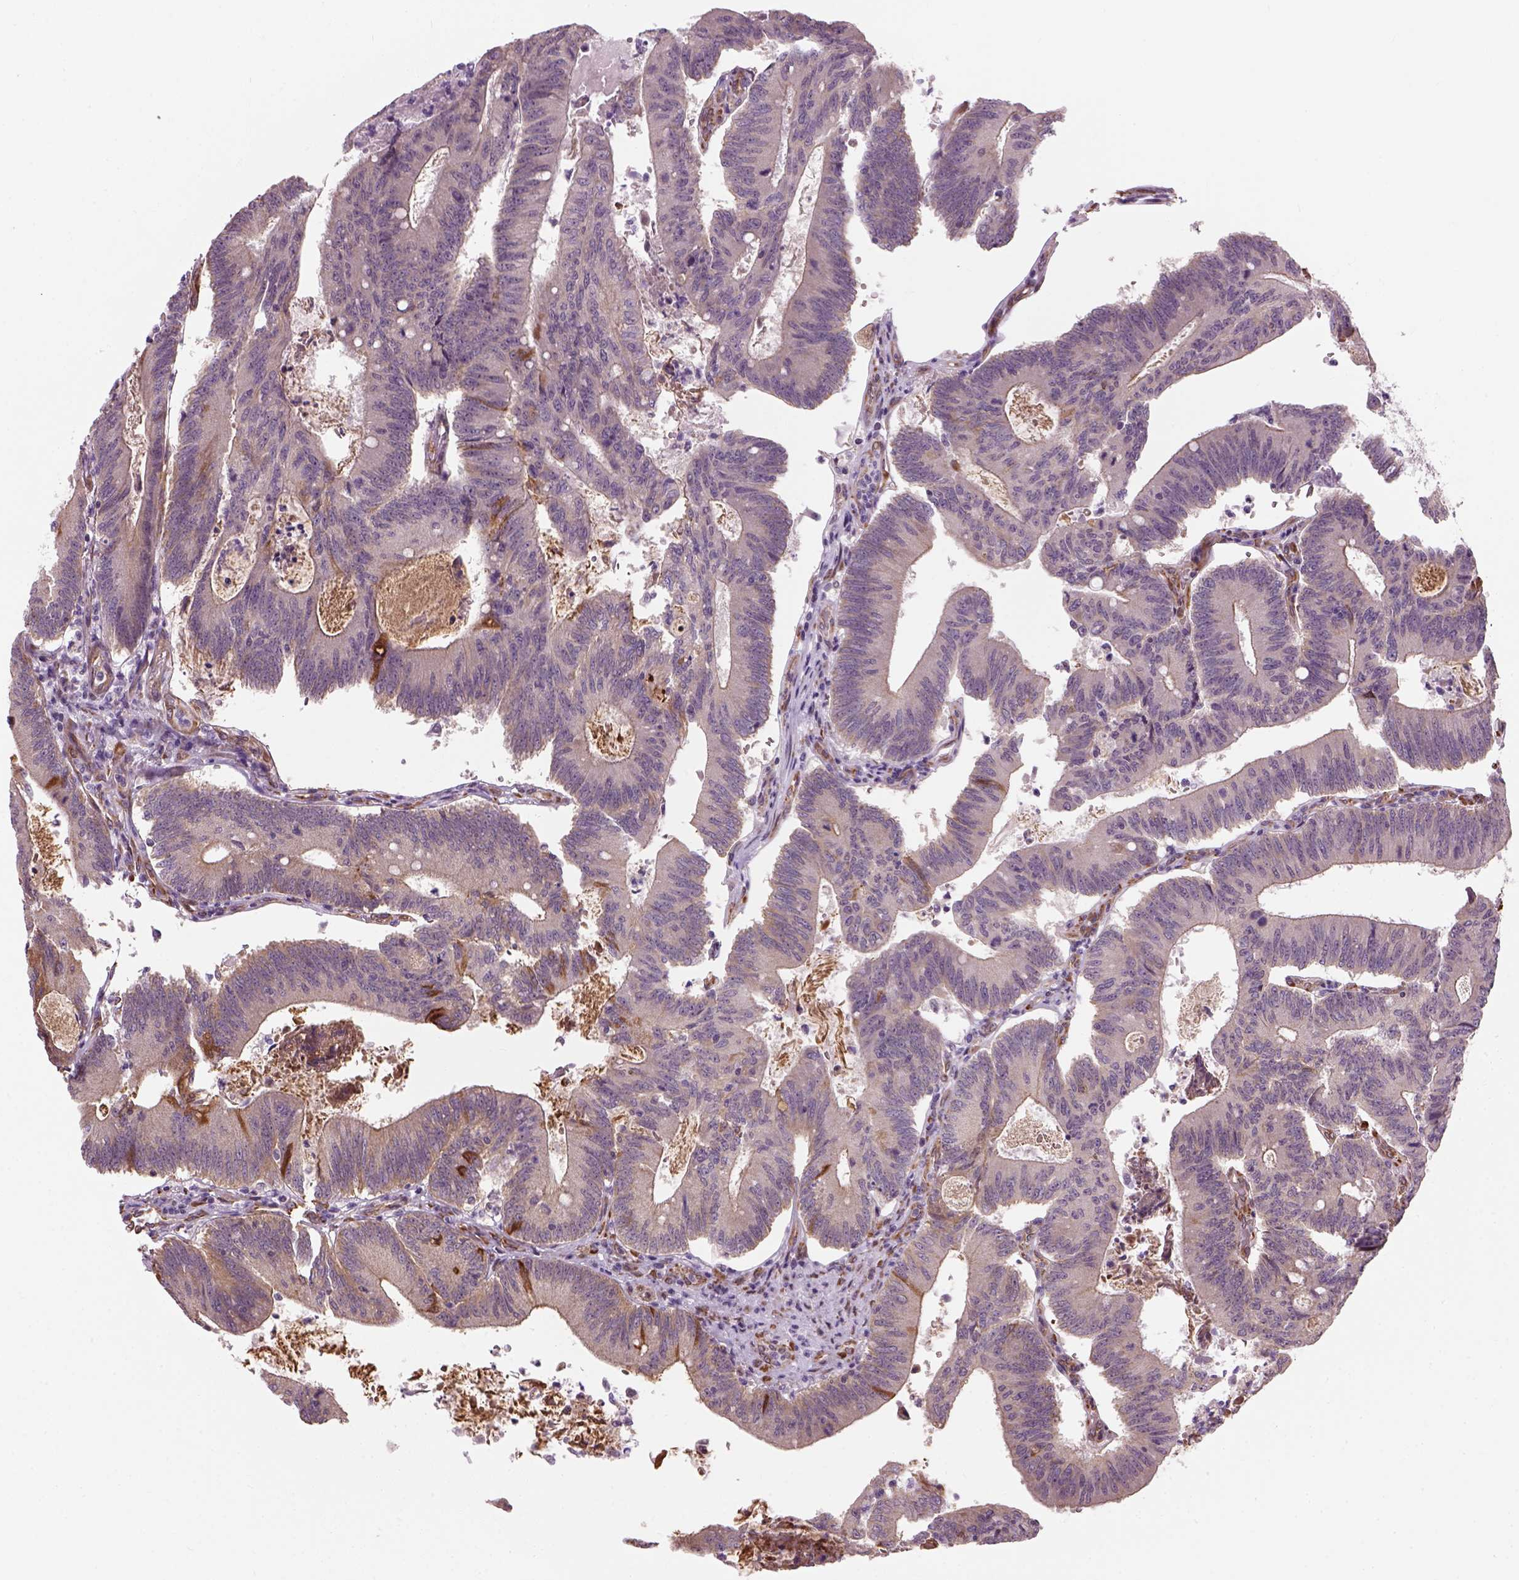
{"staining": {"intensity": "negative", "quantity": "none", "location": "none"}, "tissue": "colorectal cancer", "cell_type": "Tumor cells", "image_type": "cancer", "snomed": [{"axis": "morphology", "description": "Adenocarcinoma, NOS"}, {"axis": "topography", "description": "Colon"}], "caption": "Tumor cells are negative for brown protein staining in colorectal cancer.", "gene": "XK", "patient": {"sex": "female", "age": 70}}